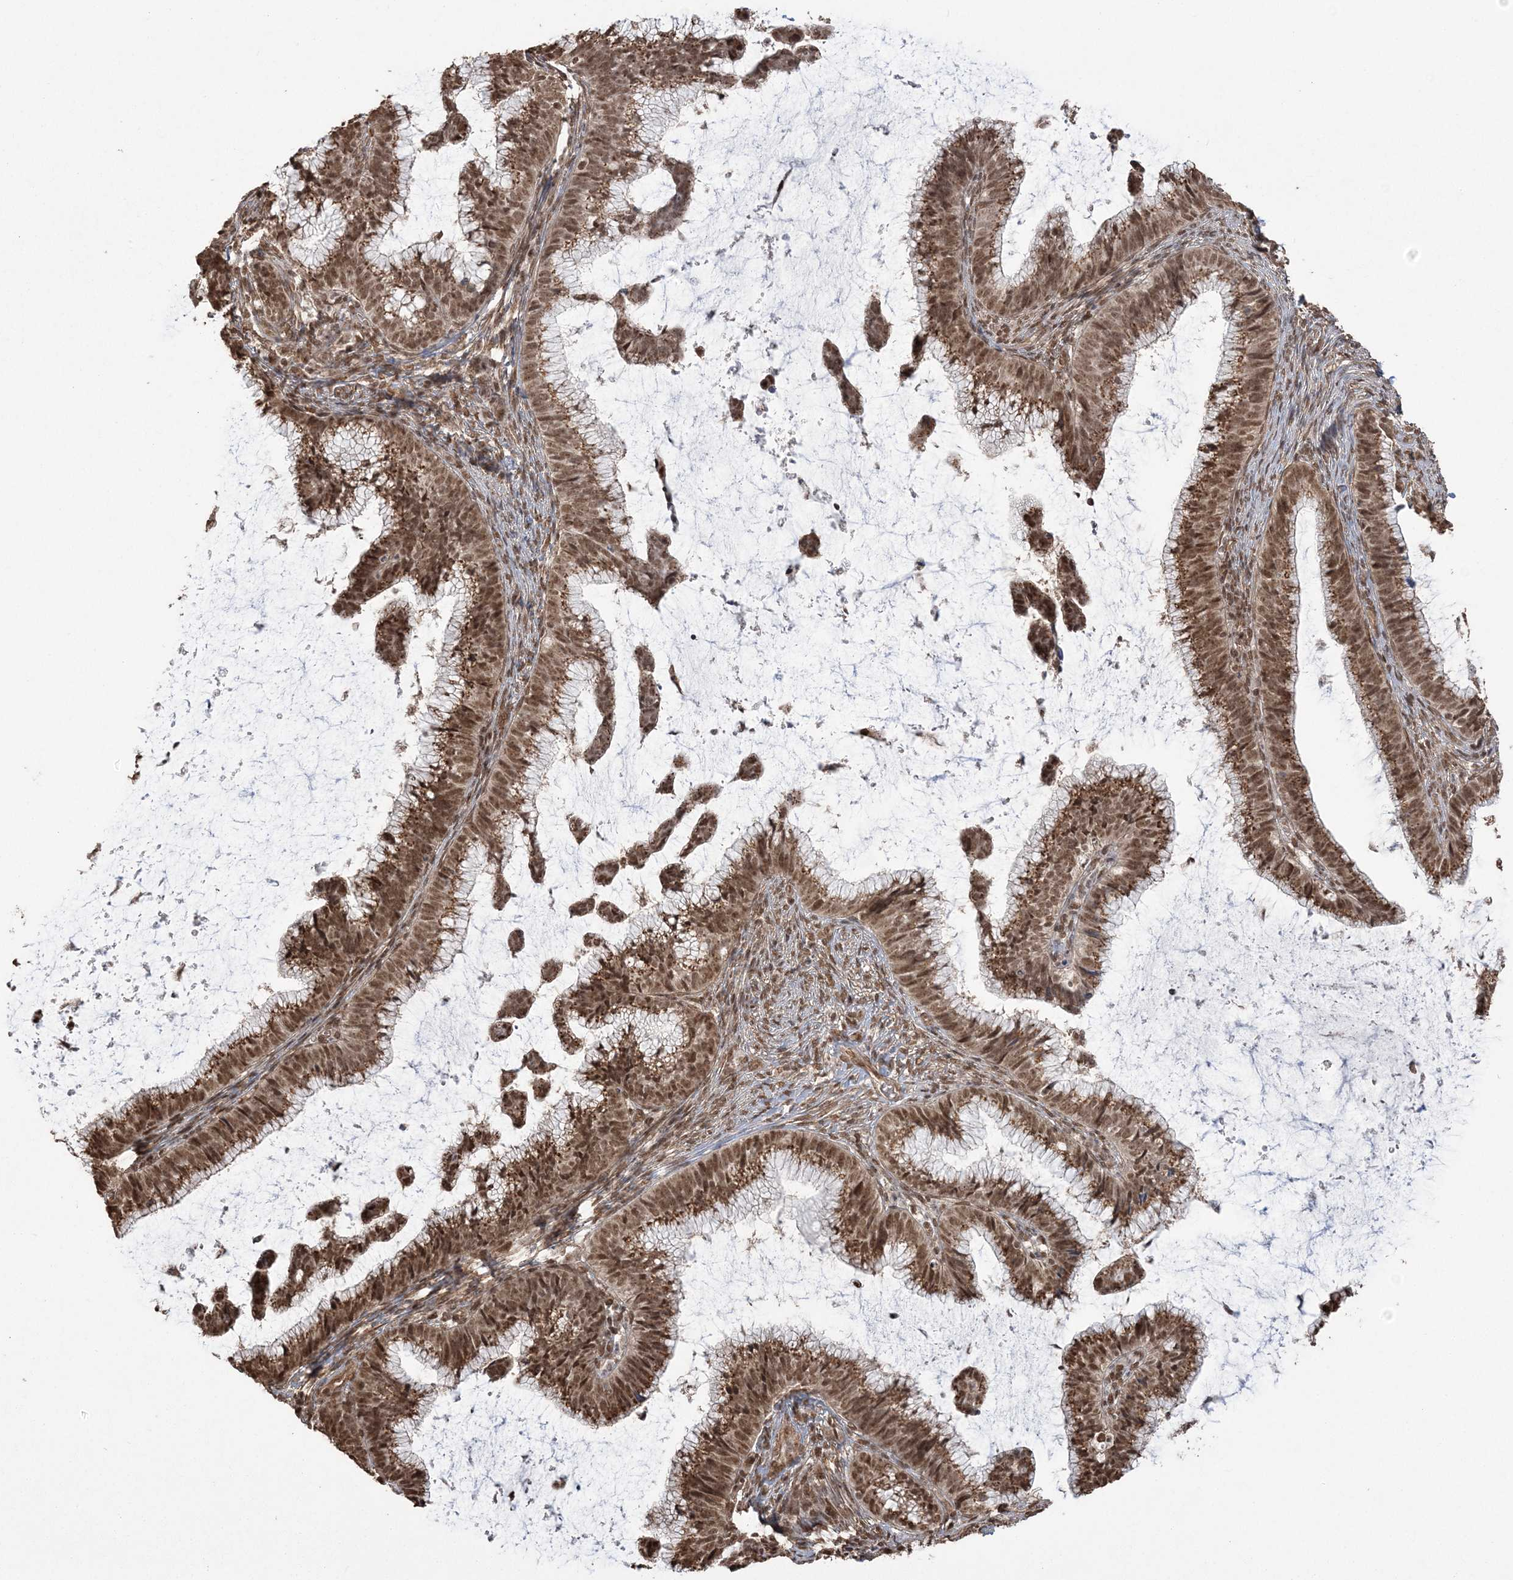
{"staining": {"intensity": "strong", "quantity": ">75%", "location": "cytoplasmic/membranous,nuclear"}, "tissue": "cervical cancer", "cell_type": "Tumor cells", "image_type": "cancer", "snomed": [{"axis": "morphology", "description": "Adenocarcinoma, NOS"}, {"axis": "topography", "description": "Cervix"}], "caption": "Adenocarcinoma (cervical) stained with a protein marker shows strong staining in tumor cells.", "gene": "ZNF839", "patient": {"sex": "female", "age": 36}}